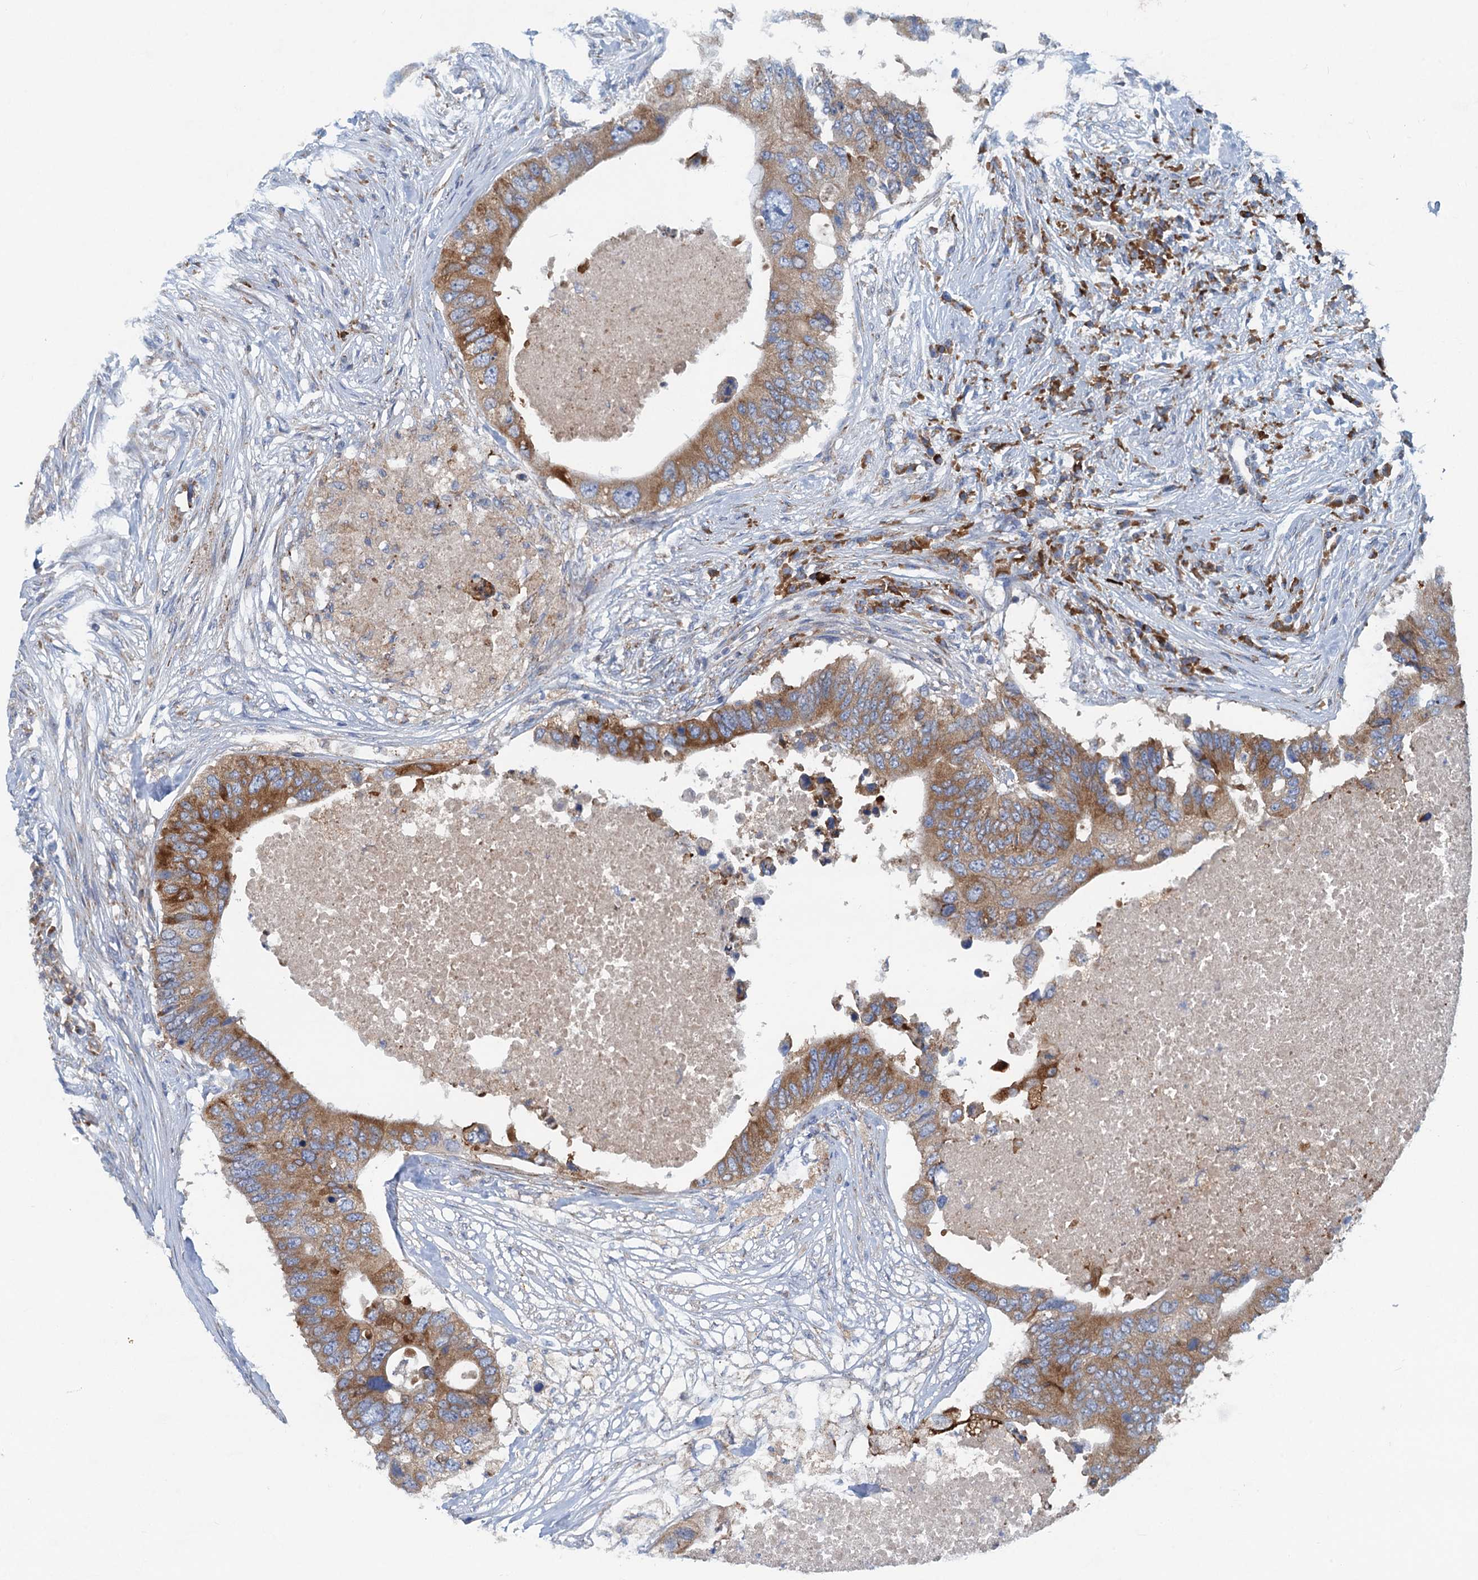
{"staining": {"intensity": "moderate", "quantity": ">75%", "location": "cytoplasmic/membranous"}, "tissue": "colorectal cancer", "cell_type": "Tumor cells", "image_type": "cancer", "snomed": [{"axis": "morphology", "description": "Adenocarcinoma, NOS"}, {"axis": "topography", "description": "Colon"}], "caption": "Human colorectal cancer stained with a protein marker shows moderate staining in tumor cells.", "gene": "MYDGF", "patient": {"sex": "male", "age": 71}}